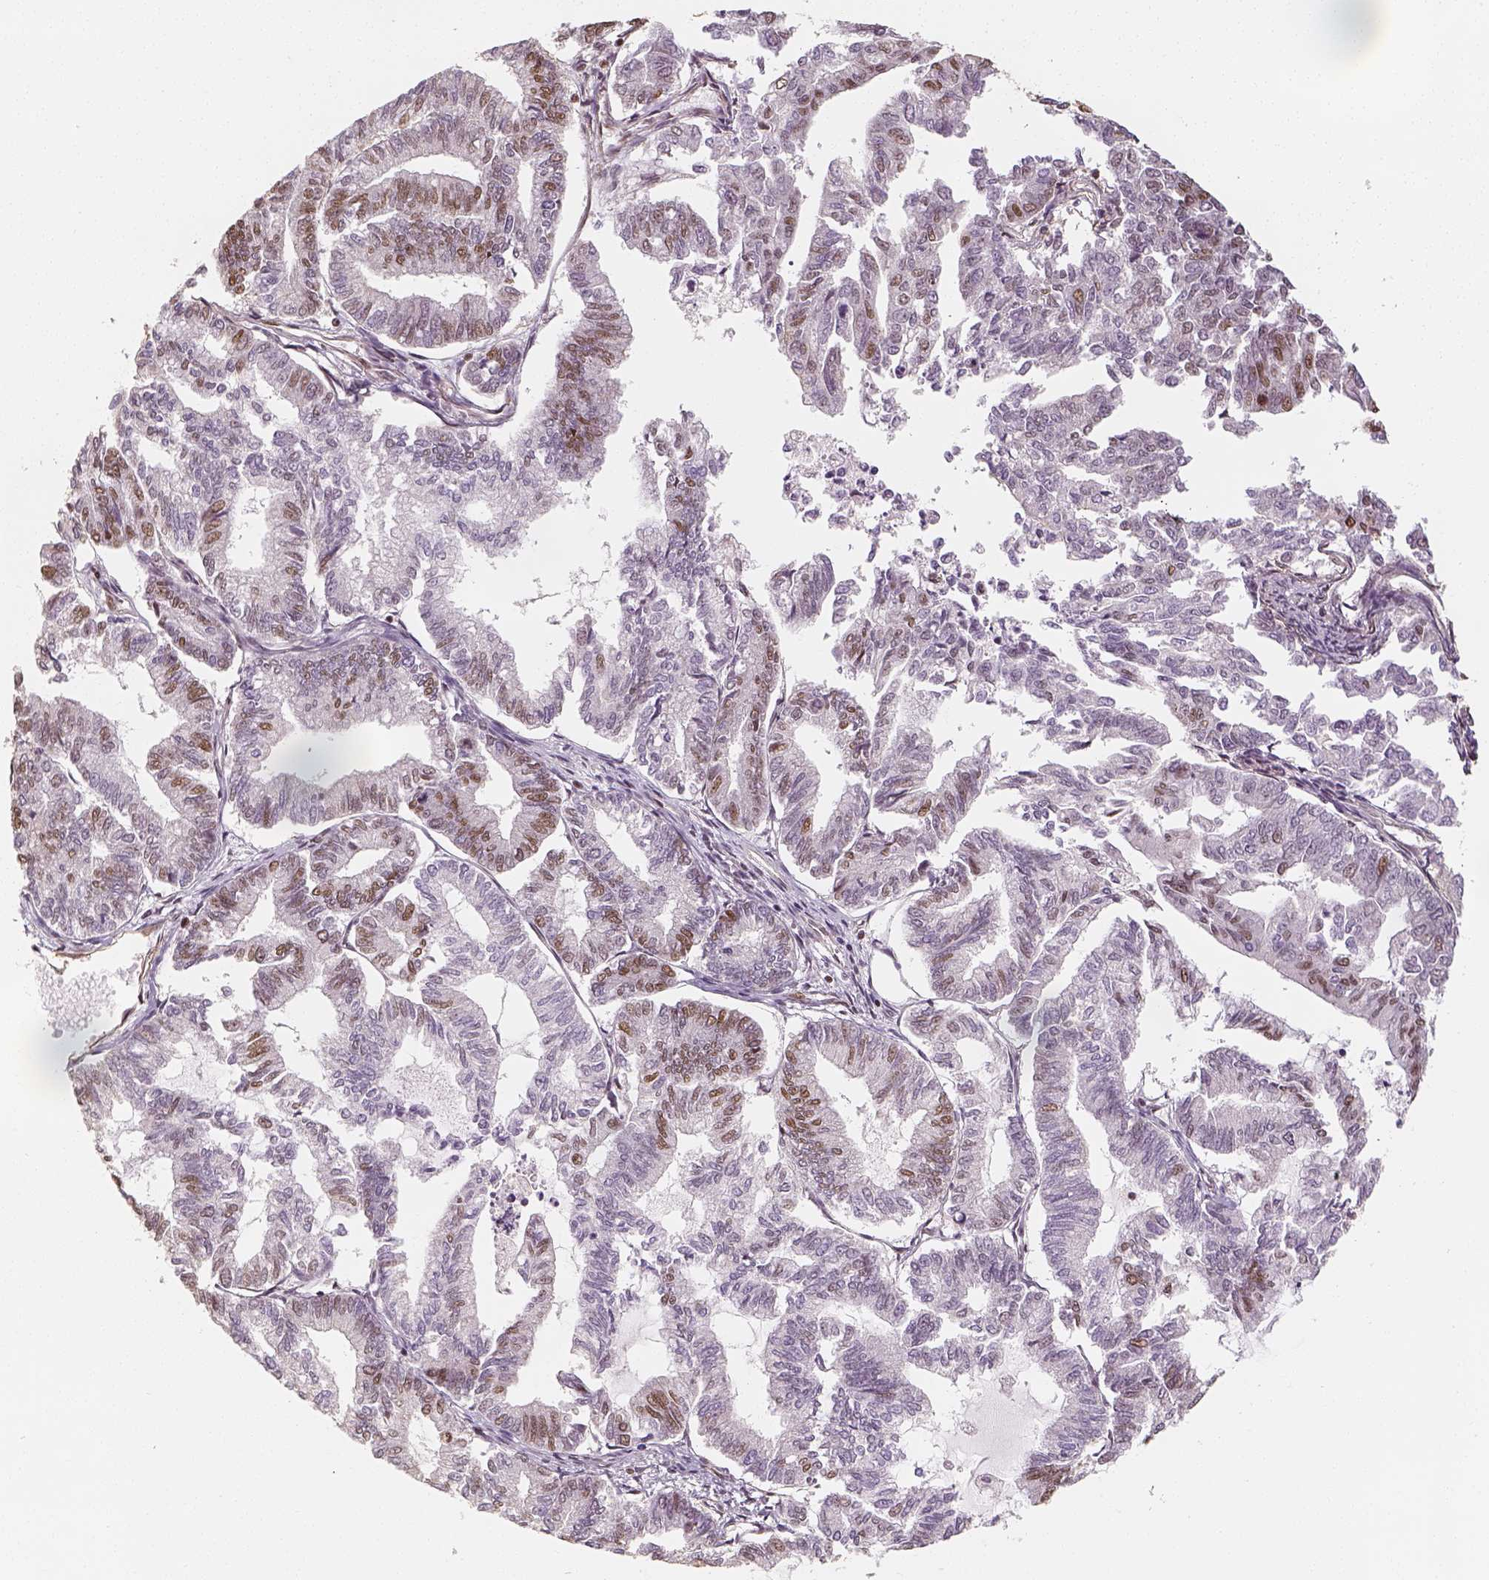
{"staining": {"intensity": "moderate", "quantity": "25%-75%", "location": "nuclear"}, "tissue": "endometrial cancer", "cell_type": "Tumor cells", "image_type": "cancer", "snomed": [{"axis": "morphology", "description": "Adenocarcinoma, NOS"}, {"axis": "topography", "description": "Endometrium"}], "caption": "Moderate nuclear protein staining is present in approximately 25%-75% of tumor cells in endometrial cancer (adenocarcinoma).", "gene": "HDAC1", "patient": {"sex": "female", "age": 79}}